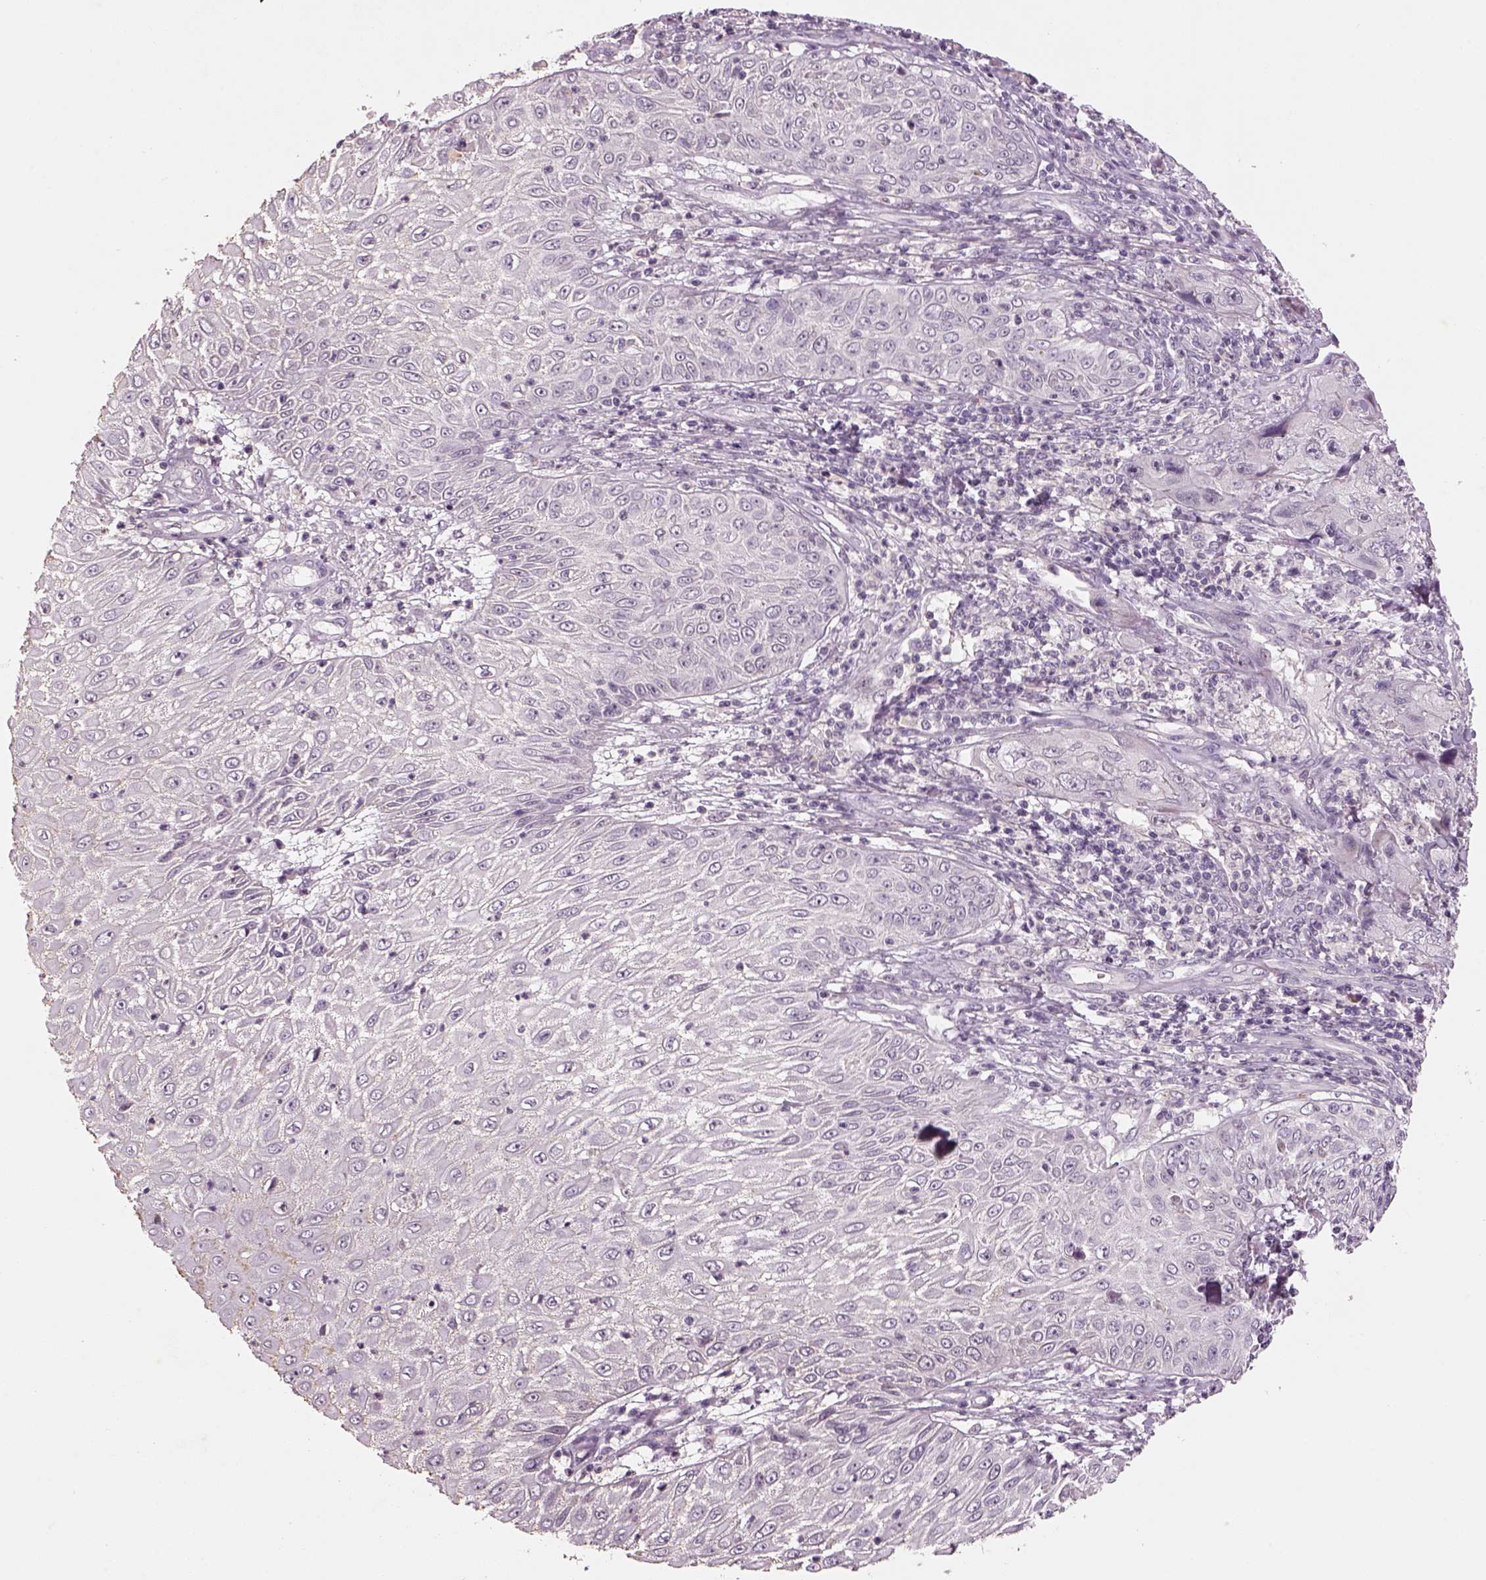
{"staining": {"intensity": "negative", "quantity": "none", "location": "none"}, "tissue": "skin cancer", "cell_type": "Tumor cells", "image_type": "cancer", "snomed": [{"axis": "morphology", "description": "Squamous cell carcinoma, NOS"}, {"axis": "topography", "description": "Skin"}, {"axis": "topography", "description": "Subcutis"}], "caption": "Protein analysis of skin cancer displays no significant expression in tumor cells.", "gene": "GDNF", "patient": {"sex": "male", "age": 73}}